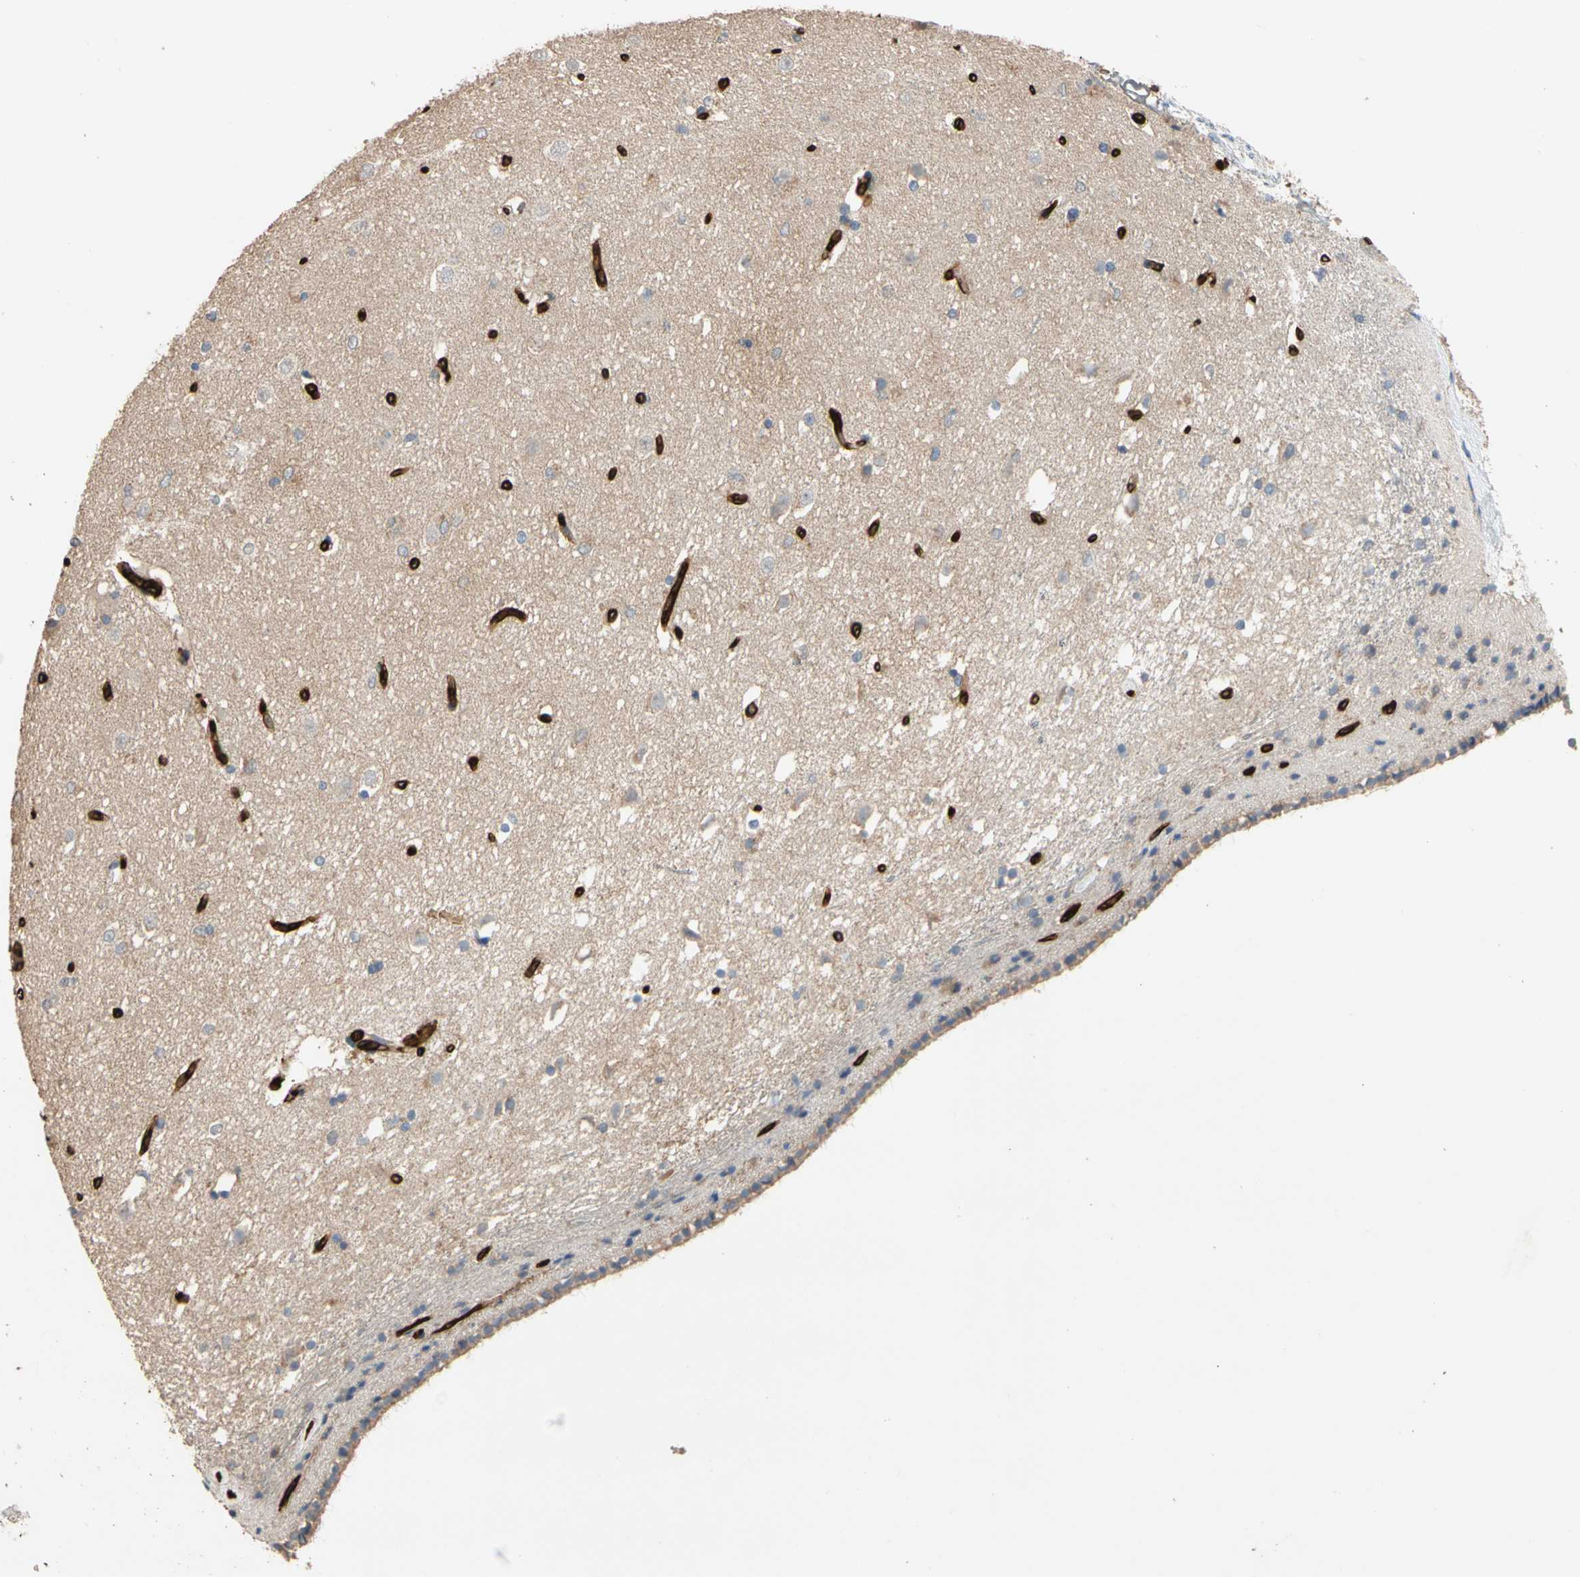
{"staining": {"intensity": "moderate", "quantity": "25%-75%", "location": "cytoplasmic/membranous"}, "tissue": "caudate", "cell_type": "Glial cells", "image_type": "normal", "snomed": [{"axis": "morphology", "description": "Normal tissue, NOS"}, {"axis": "topography", "description": "Lateral ventricle wall"}], "caption": "Approximately 25%-75% of glial cells in benign human caudate show moderate cytoplasmic/membranous protein expression as visualized by brown immunohistochemical staining.", "gene": "RIOK2", "patient": {"sex": "female", "age": 19}}